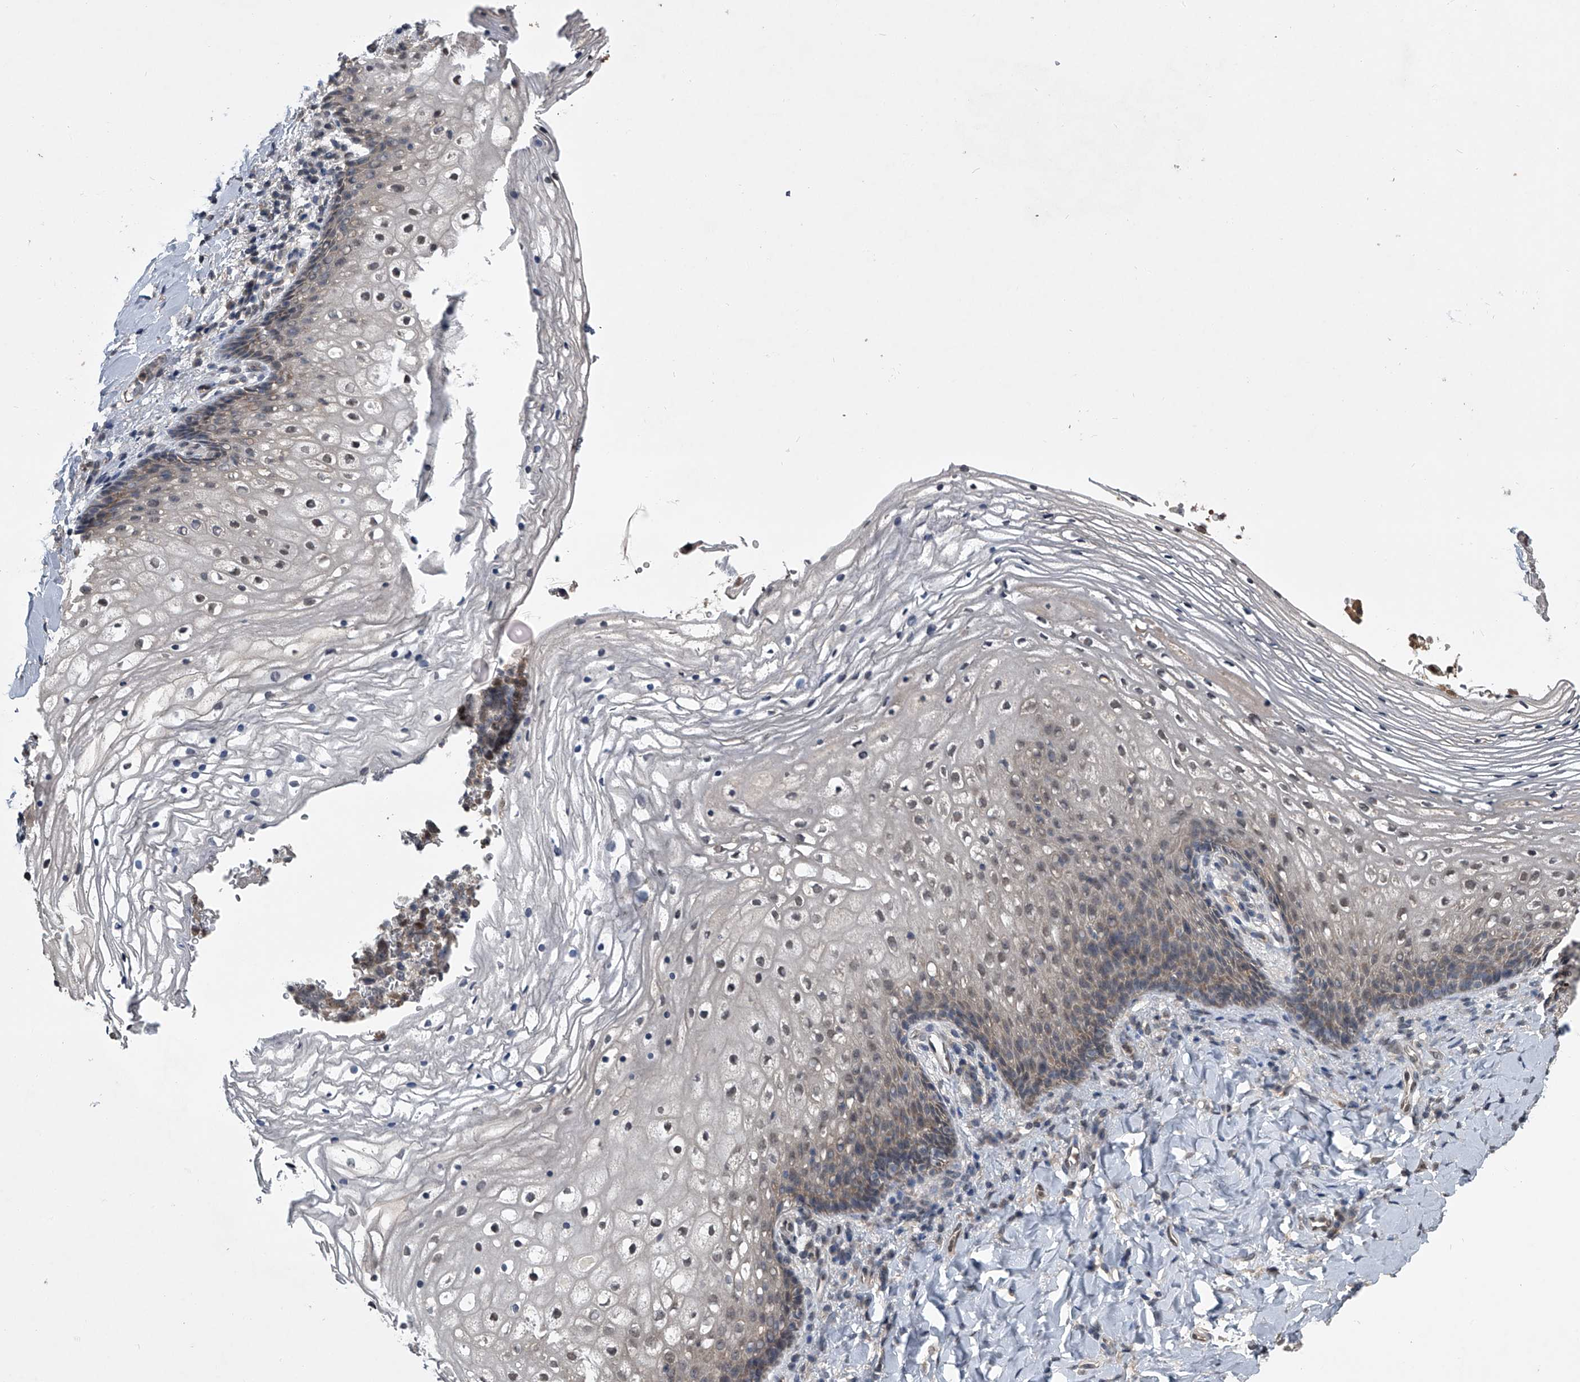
{"staining": {"intensity": "weak", "quantity": "<25%", "location": "cytoplasmic/membranous,nuclear"}, "tissue": "vagina", "cell_type": "Squamous epithelial cells", "image_type": "normal", "snomed": [{"axis": "morphology", "description": "Normal tissue, NOS"}, {"axis": "topography", "description": "Vagina"}], "caption": "IHC of benign human vagina shows no positivity in squamous epithelial cells. (DAB immunohistochemistry (IHC), high magnification).", "gene": "TSNAX", "patient": {"sex": "female", "age": 60}}